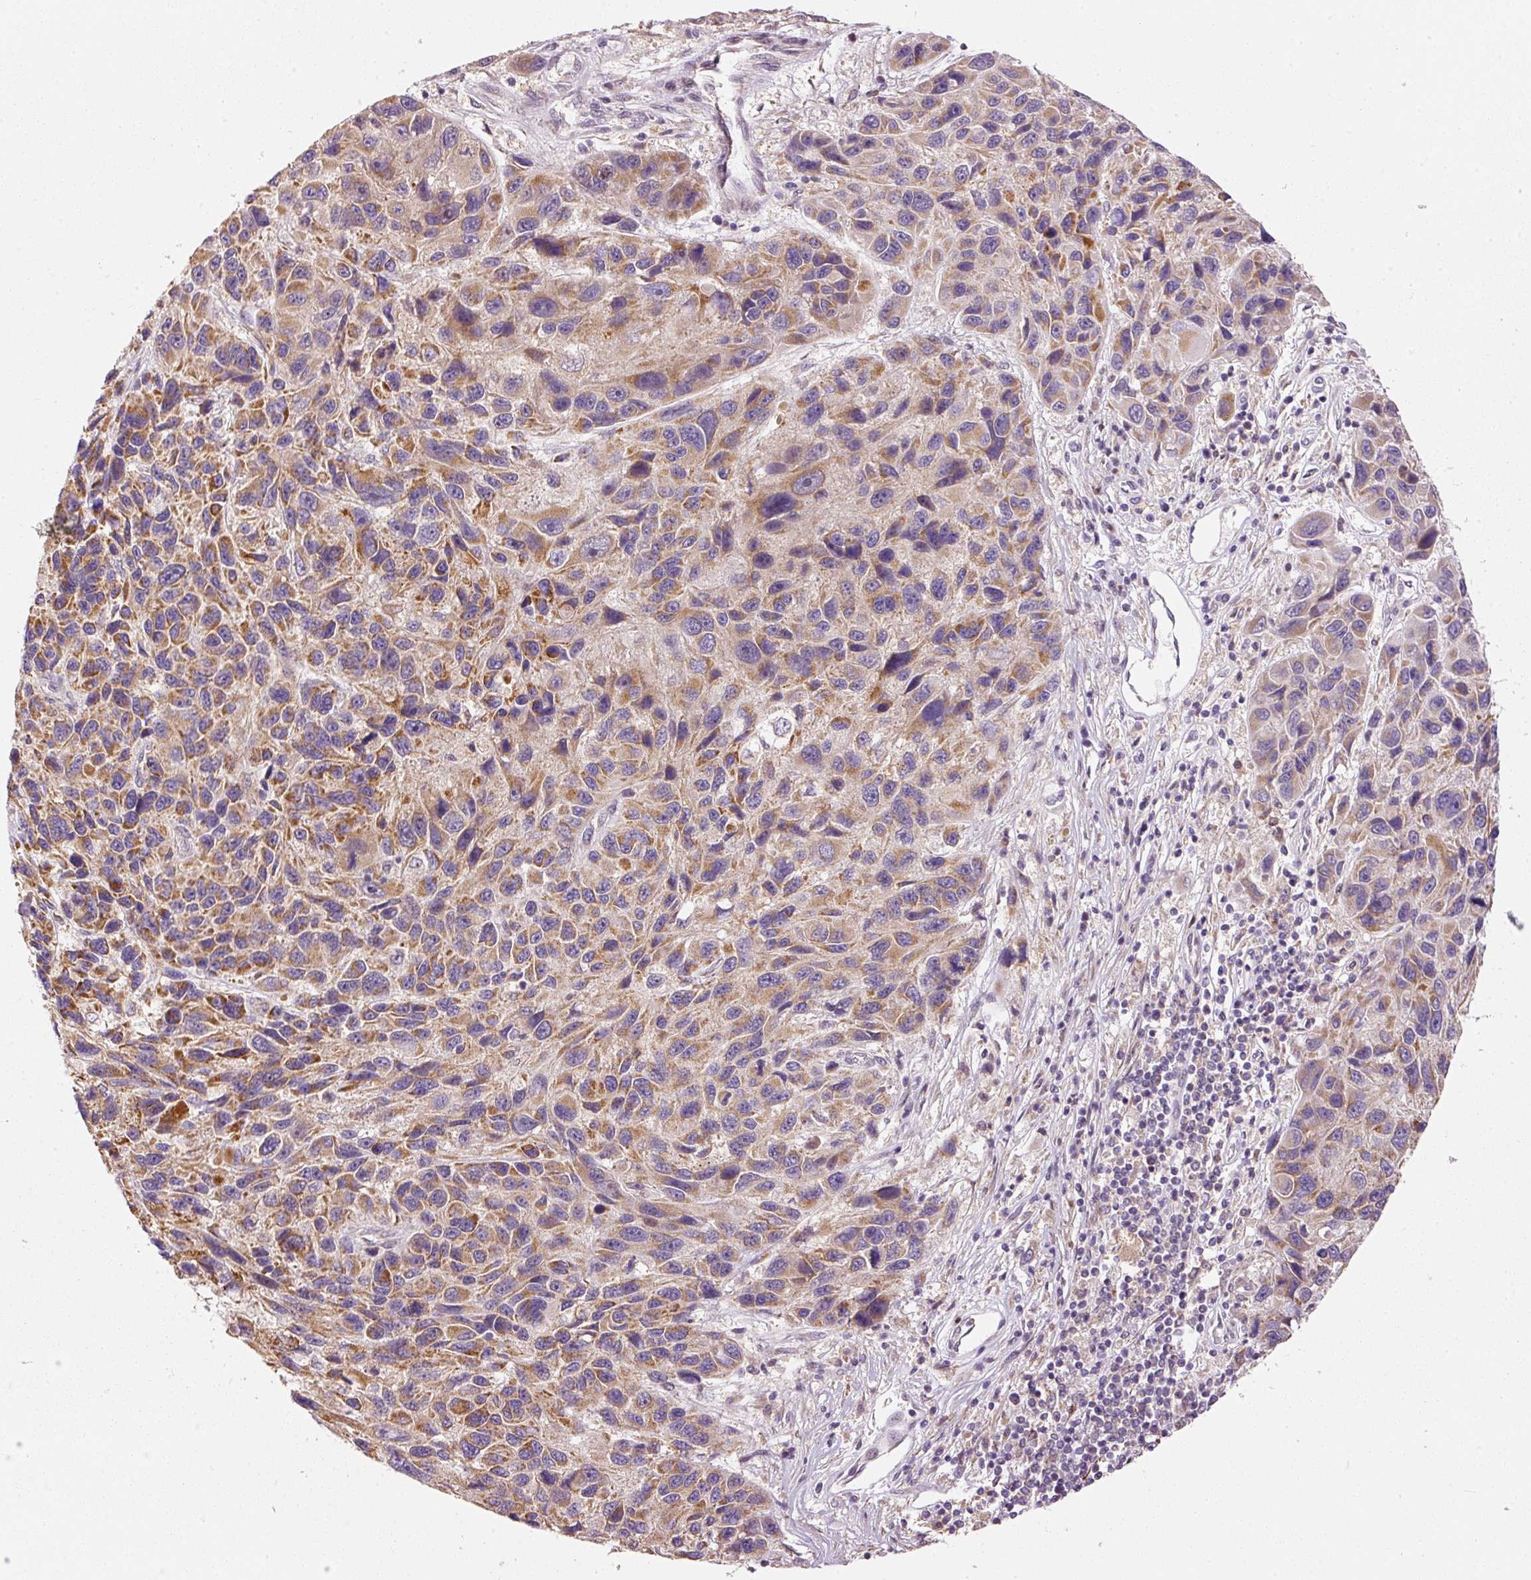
{"staining": {"intensity": "moderate", "quantity": ">75%", "location": "cytoplasmic/membranous"}, "tissue": "melanoma", "cell_type": "Tumor cells", "image_type": "cancer", "snomed": [{"axis": "morphology", "description": "Malignant melanoma, NOS"}, {"axis": "topography", "description": "Skin"}], "caption": "Malignant melanoma stained with immunohistochemistry reveals moderate cytoplasmic/membranous expression in about >75% of tumor cells.", "gene": "MTHFD1L", "patient": {"sex": "male", "age": 53}}